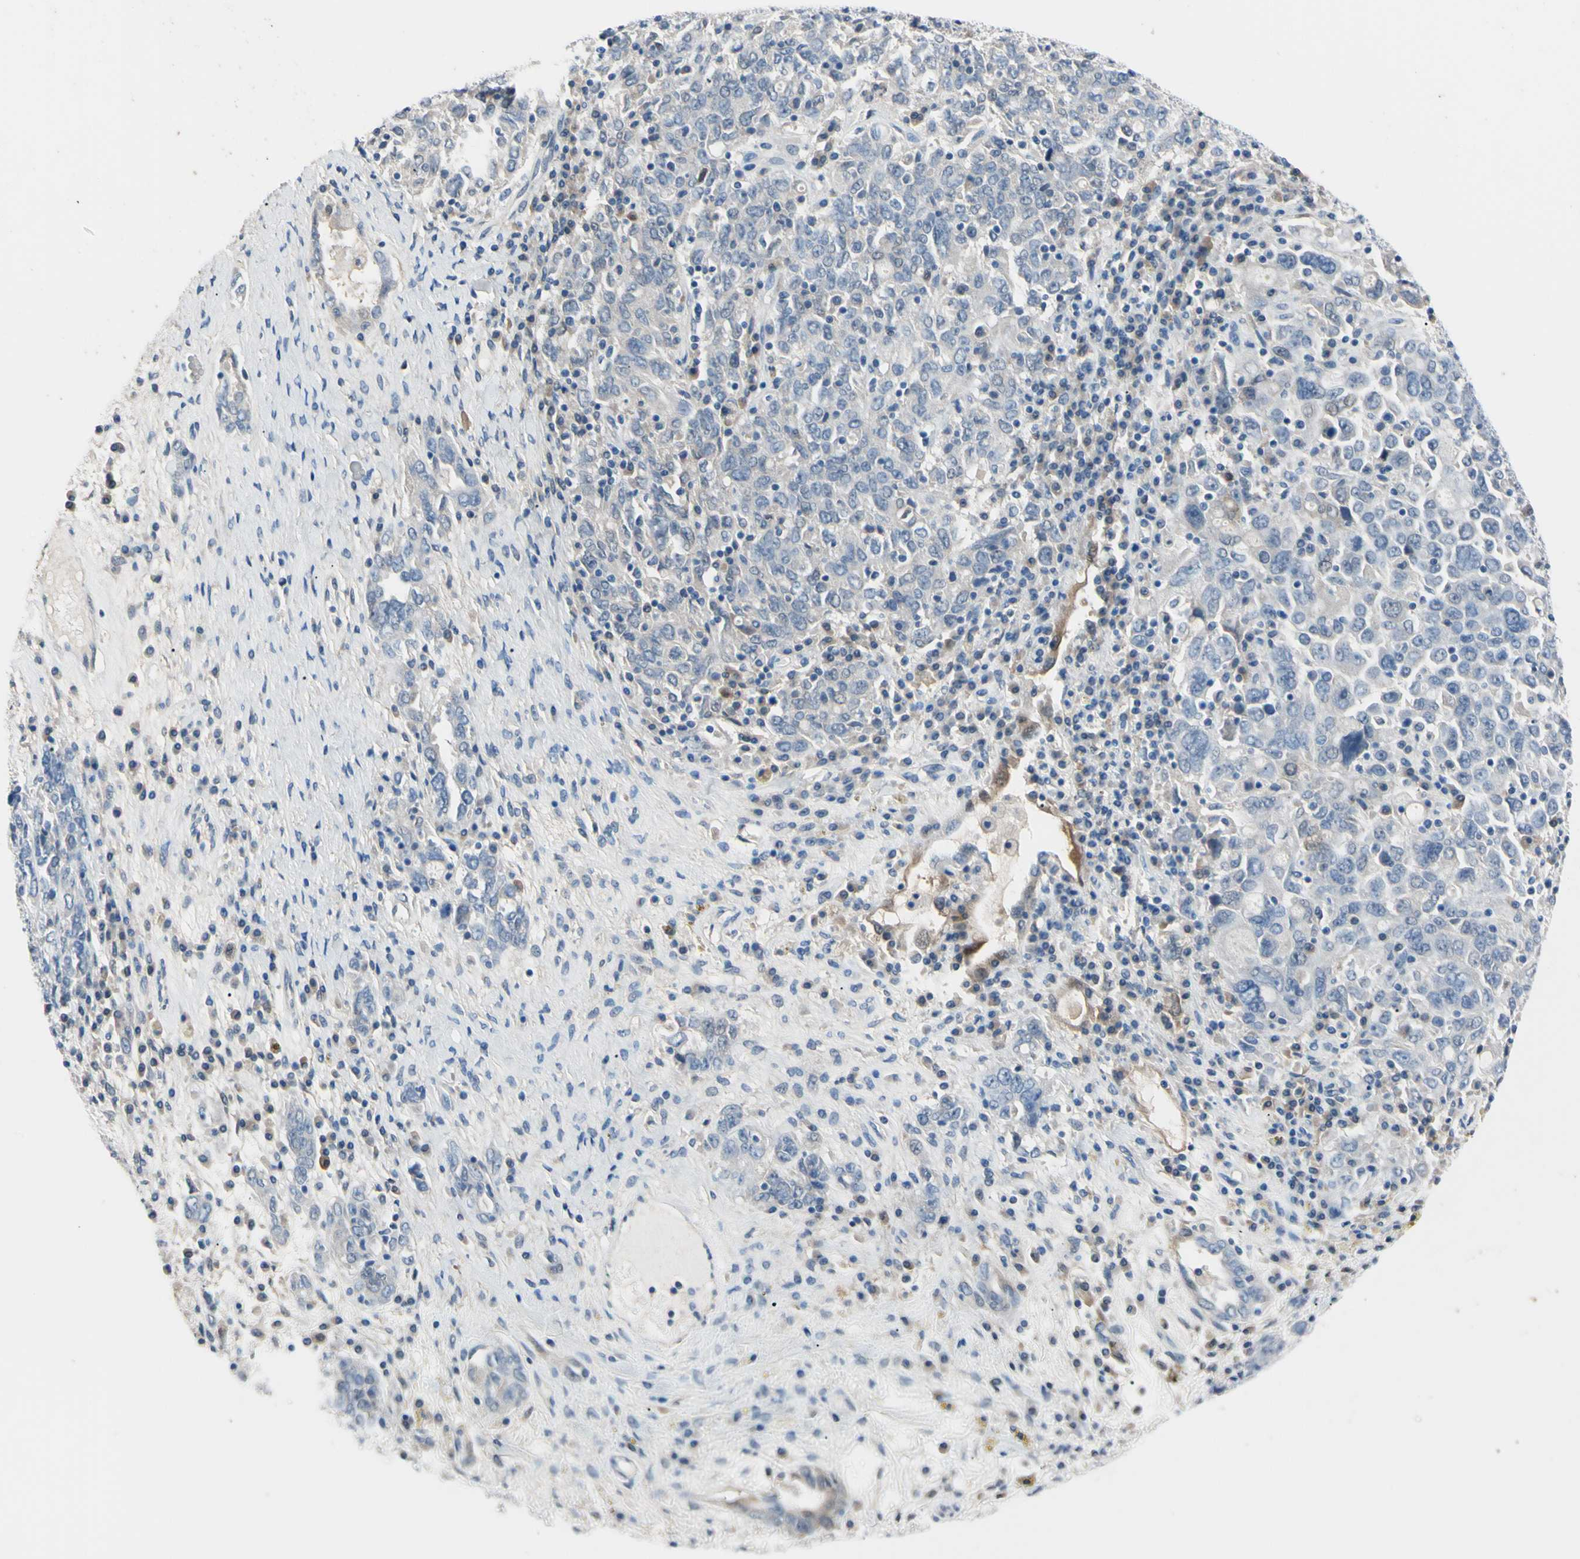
{"staining": {"intensity": "weak", "quantity": "<25%", "location": "cytoplasmic/membranous"}, "tissue": "ovarian cancer", "cell_type": "Tumor cells", "image_type": "cancer", "snomed": [{"axis": "morphology", "description": "Carcinoma, endometroid"}, {"axis": "topography", "description": "Ovary"}], "caption": "This is an immunohistochemistry histopathology image of endometroid carcinoma (ovarian). There is no expression in tumor cells.", "gene": "NOL3", "patient": {"sex": "female", "age": 62}}